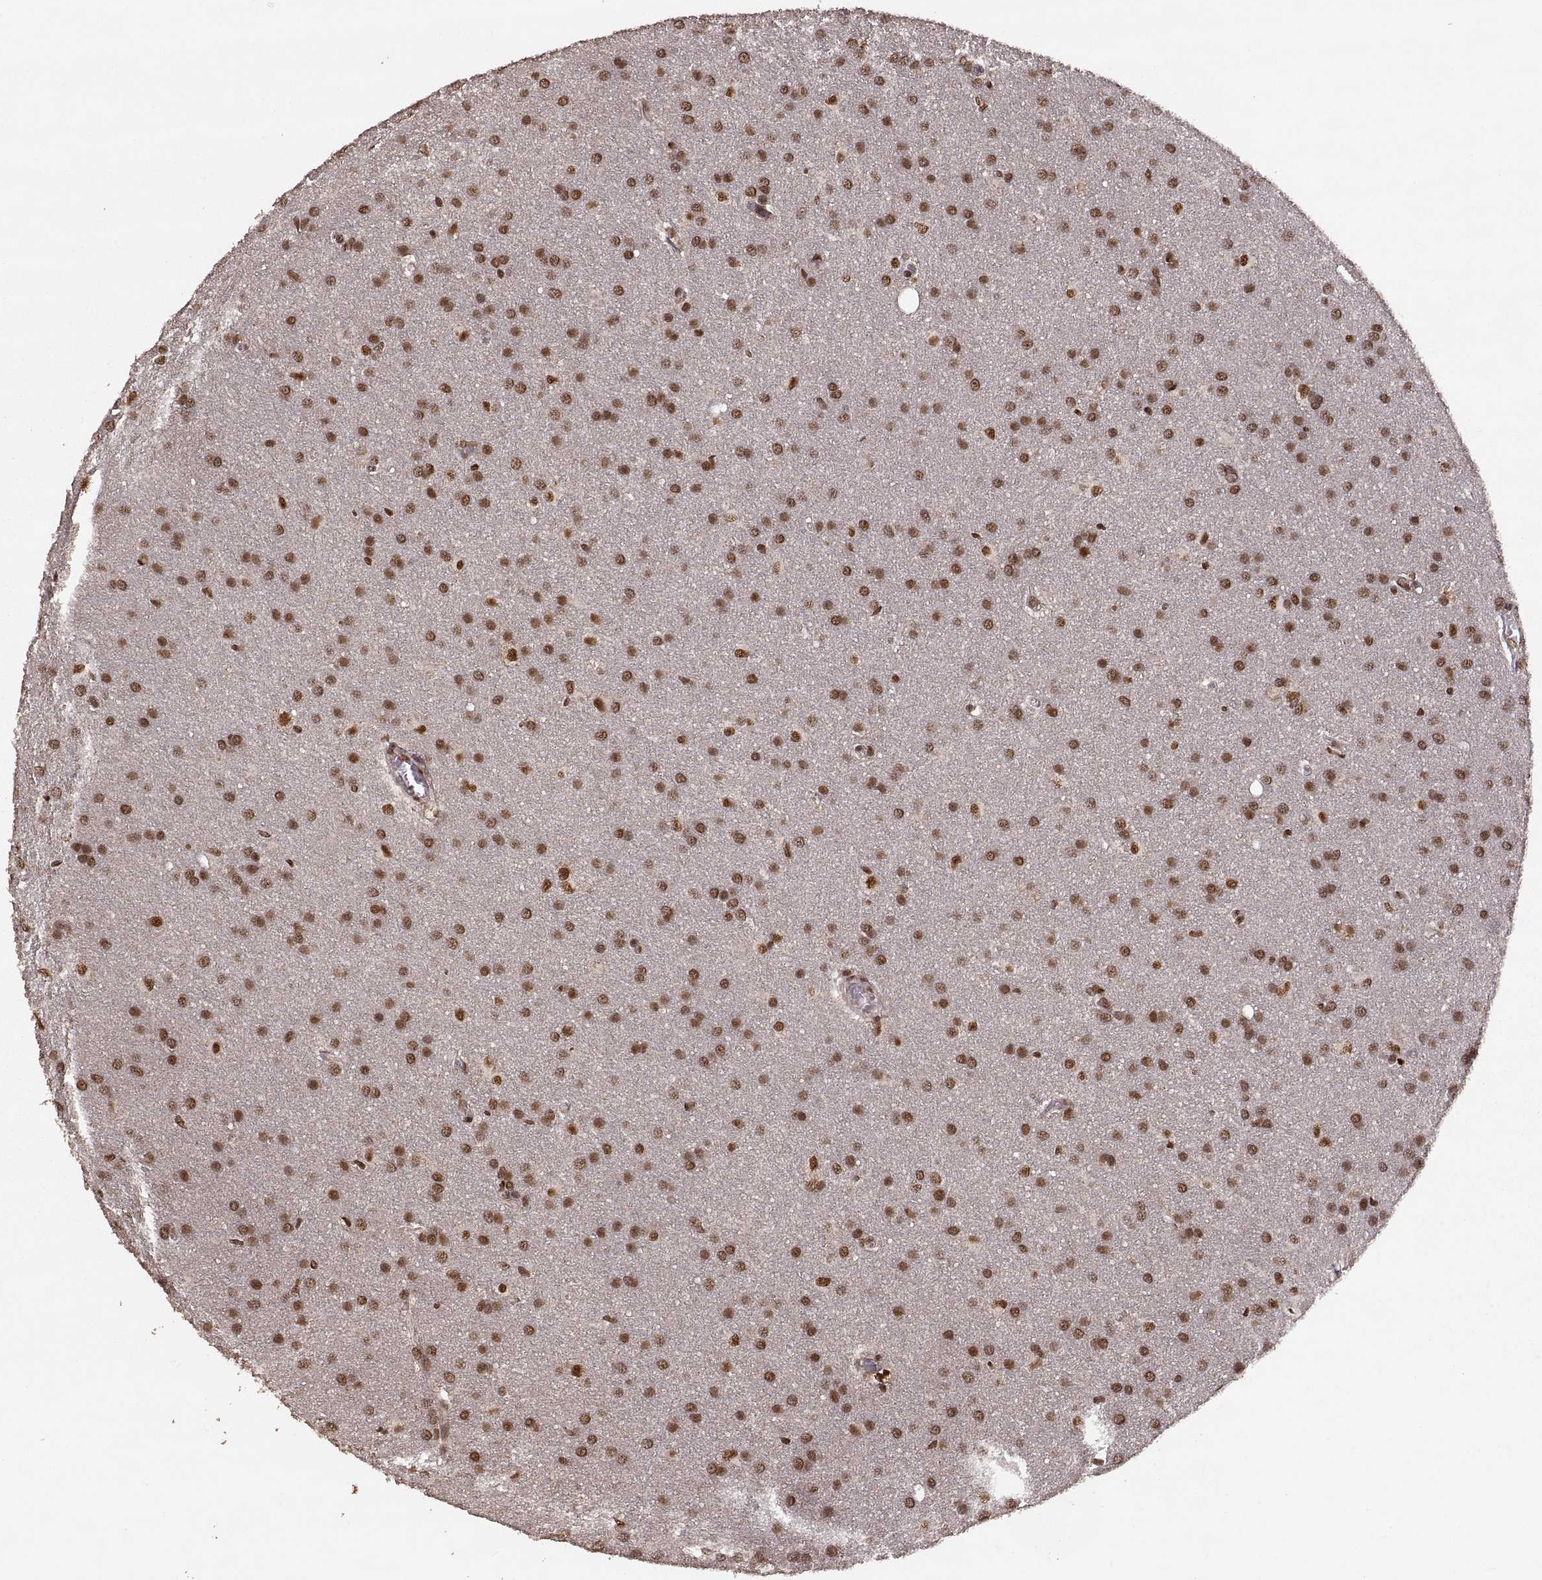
{"staining": {"intensity": "strong", "quantity": ">75%", "location": "nuclear"}, "tissue": "glioma", "cell_type": "Tumor cells", "image_type": "cancer", "snomed": [{"axis": "morphology", "description": "Glioma, malignant, Low grade"}, {"axis": "topography", "description": "Brain"}], "caption": "Immunohistochemical staining of malignant glioma (low-grade) shows high levels of strong nuclear protein staining in approximately >75% of tumor cells.", "gene": "RFT1", "patient": {"sex": "female", "age": 32}}